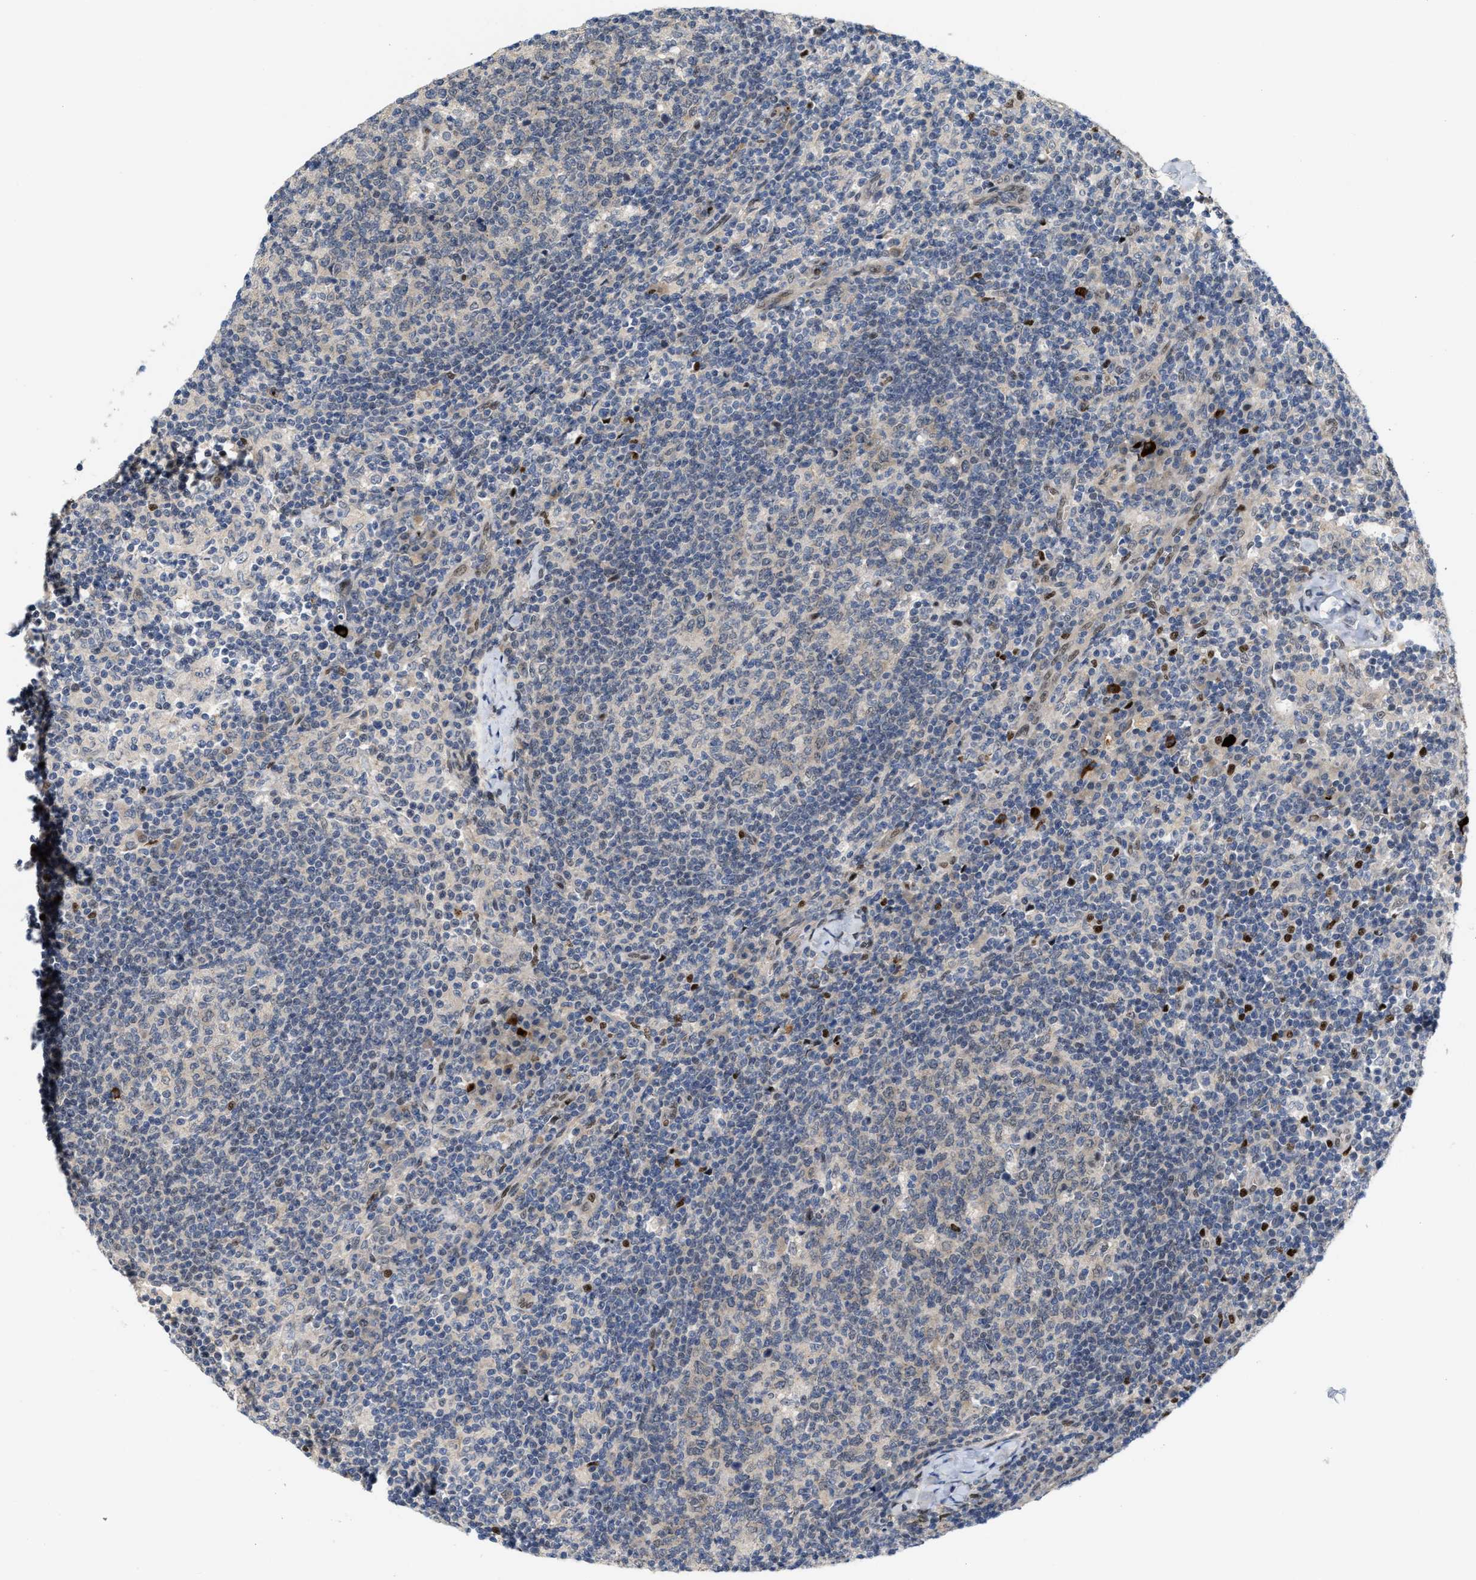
{"staining": {"intensity": "weak", "quantity": "<25%", "location": "cytoplasmic/membranous"}, "tissue": "lymph node", "cell_type": "Germinal center cells", "image_type": "normal", "snomed": [{"axis": "morphology", "description": "Normal tissue, NOS"}, {"axis": "morphology", "description": "Inflammation, NOS"}, {"axis": "topography", "description": "Lymph node"}], "caption": "The photomicrograph reveals no staining of germinal center cells in normal lymph node. (Immunohistochemistry (ihc), brightfield microscopy, high magnification).", "gene": "TCF4", "patient": {"sex": "male", "age": 55}}